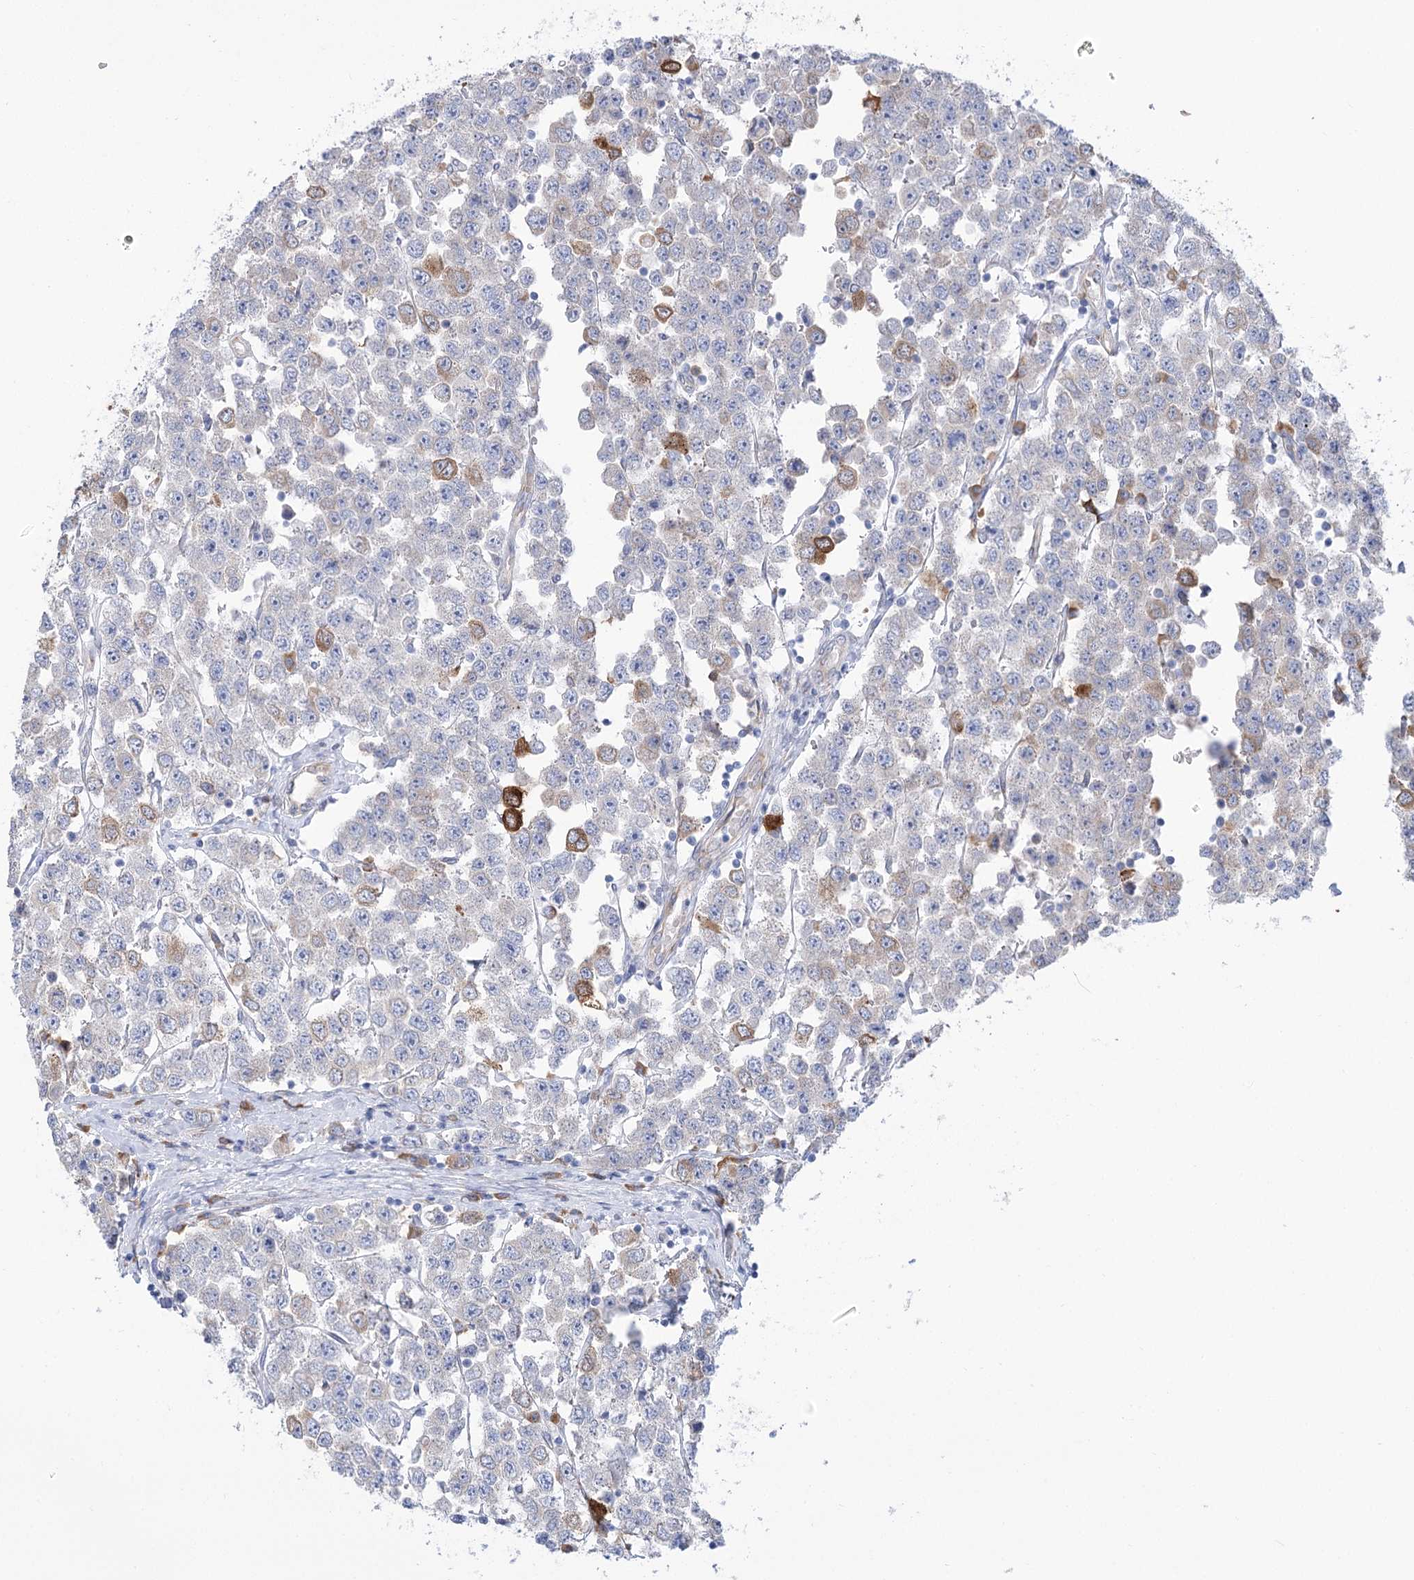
{"staining": {"intensity": "moderate", "quantity": "<25%", "location": "cytoplasmic/membranous"}, "tissue": "testis cancer", "cell_type": "Tumor cells", "image_type": "cancer", "snomed": [{"axis": "morphology", "description": "Seminoma, NOS"}, {"axis": "topography", "description": "Testis"}], "caption": "Immunohistochemical staining of human testis cancer reveals low levels of moderate cytoplasmic/membranous protein expression in approximately <25% of tumor cells.", "gene": "STT3B", "patient": {"sex": "male", "age": 28}}